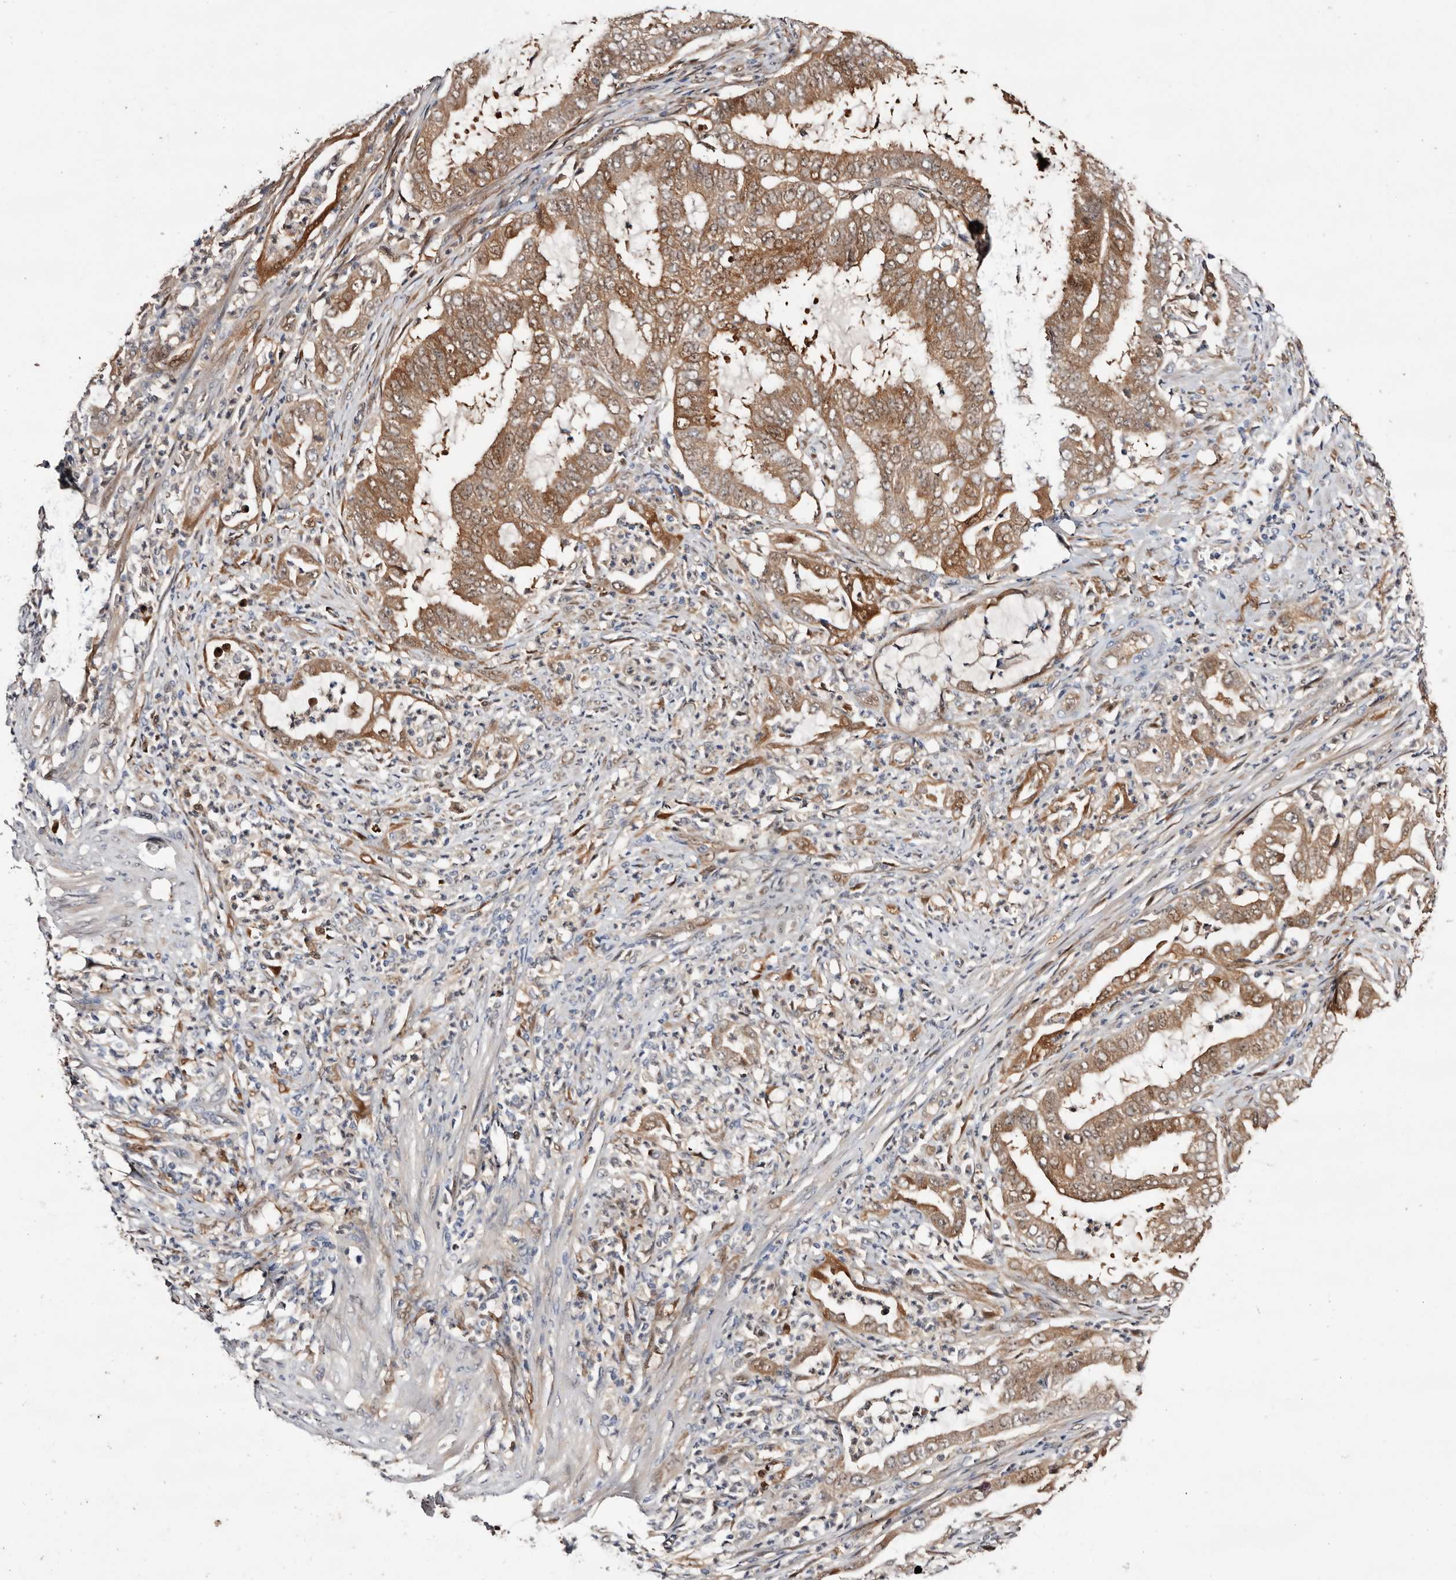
{"staining": {"intensity": "moderate", "quantity": ">75%", "location": "cytoplasmic/membranous"}, "tissue": "endometrial cancer", "cell_type": "Tumor cells", "image_type": "cancer", "snomed": [{"axis": "morphology", "description": "Adenocarcinoma, NOS"}, {"axis": "topography", "description": "Endometrium"}], "caption": "Protein staining of endometrial cancer (adenocarcinoma) tissue displays moderate cytoplasmic/membranous expression in about >75% of tumor cells.", "gene": "TP53I3", "patient": {"sex": "female", "age": 51}}